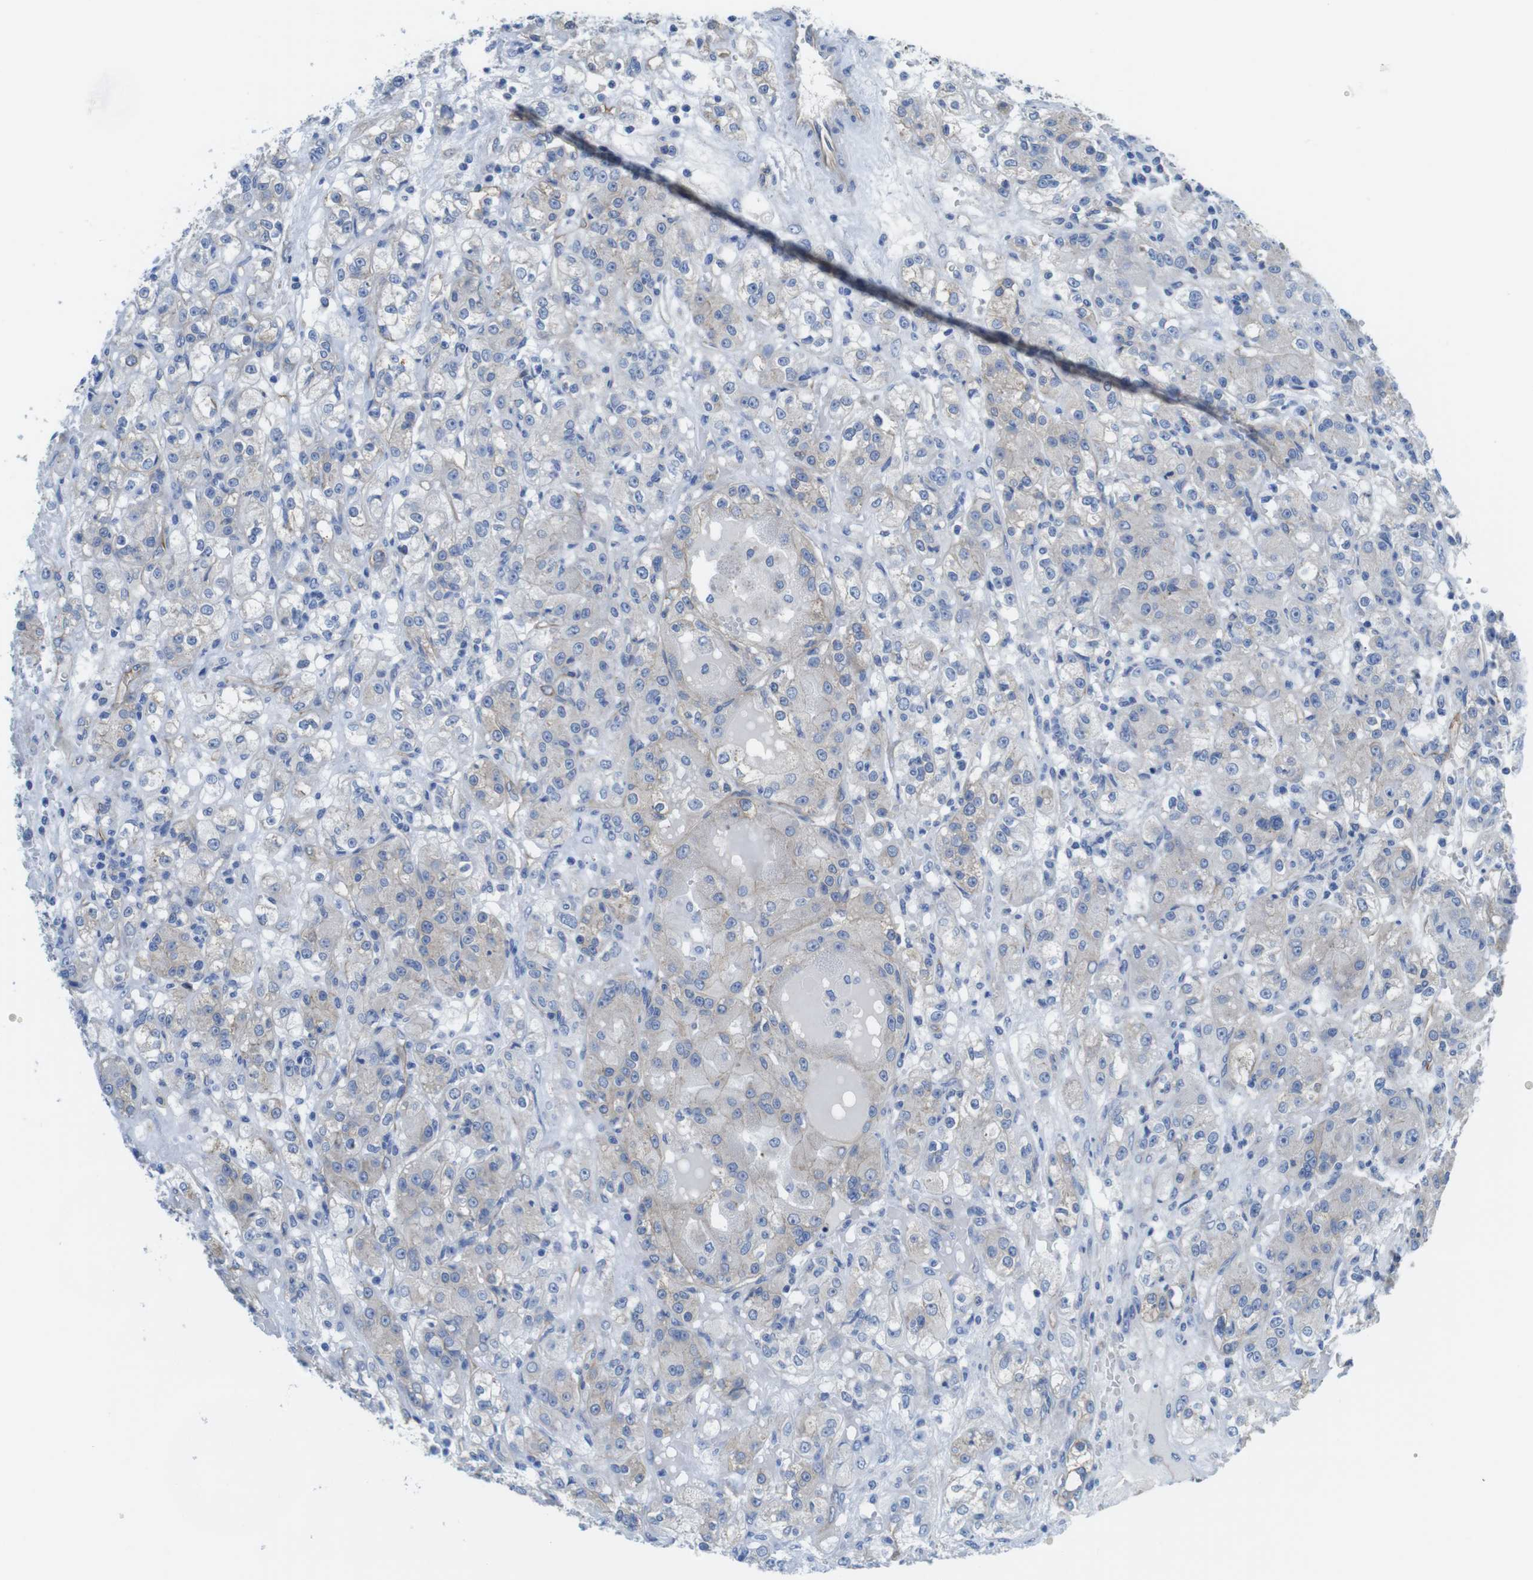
{"staining": {"intensity": "negative", "quantity": "none", "location": "none"}, "tissue": "renal cancer", "cell_type": "Tumor cells", "image_type": "cancer", "snomed": [{"axis": "morphology", "description": "Normal tissue, NOS"}, {"axis": "morphology", "description": "Adenocarcinoma, NOS"}, {"axis": "topography", "description": "Kidney"}], "caption": "Tumor cells show no significant expression in renal cancer (adenocarcinoma).", "gene": "CDH8", "patient": {"sex": "male", "age": 61}}